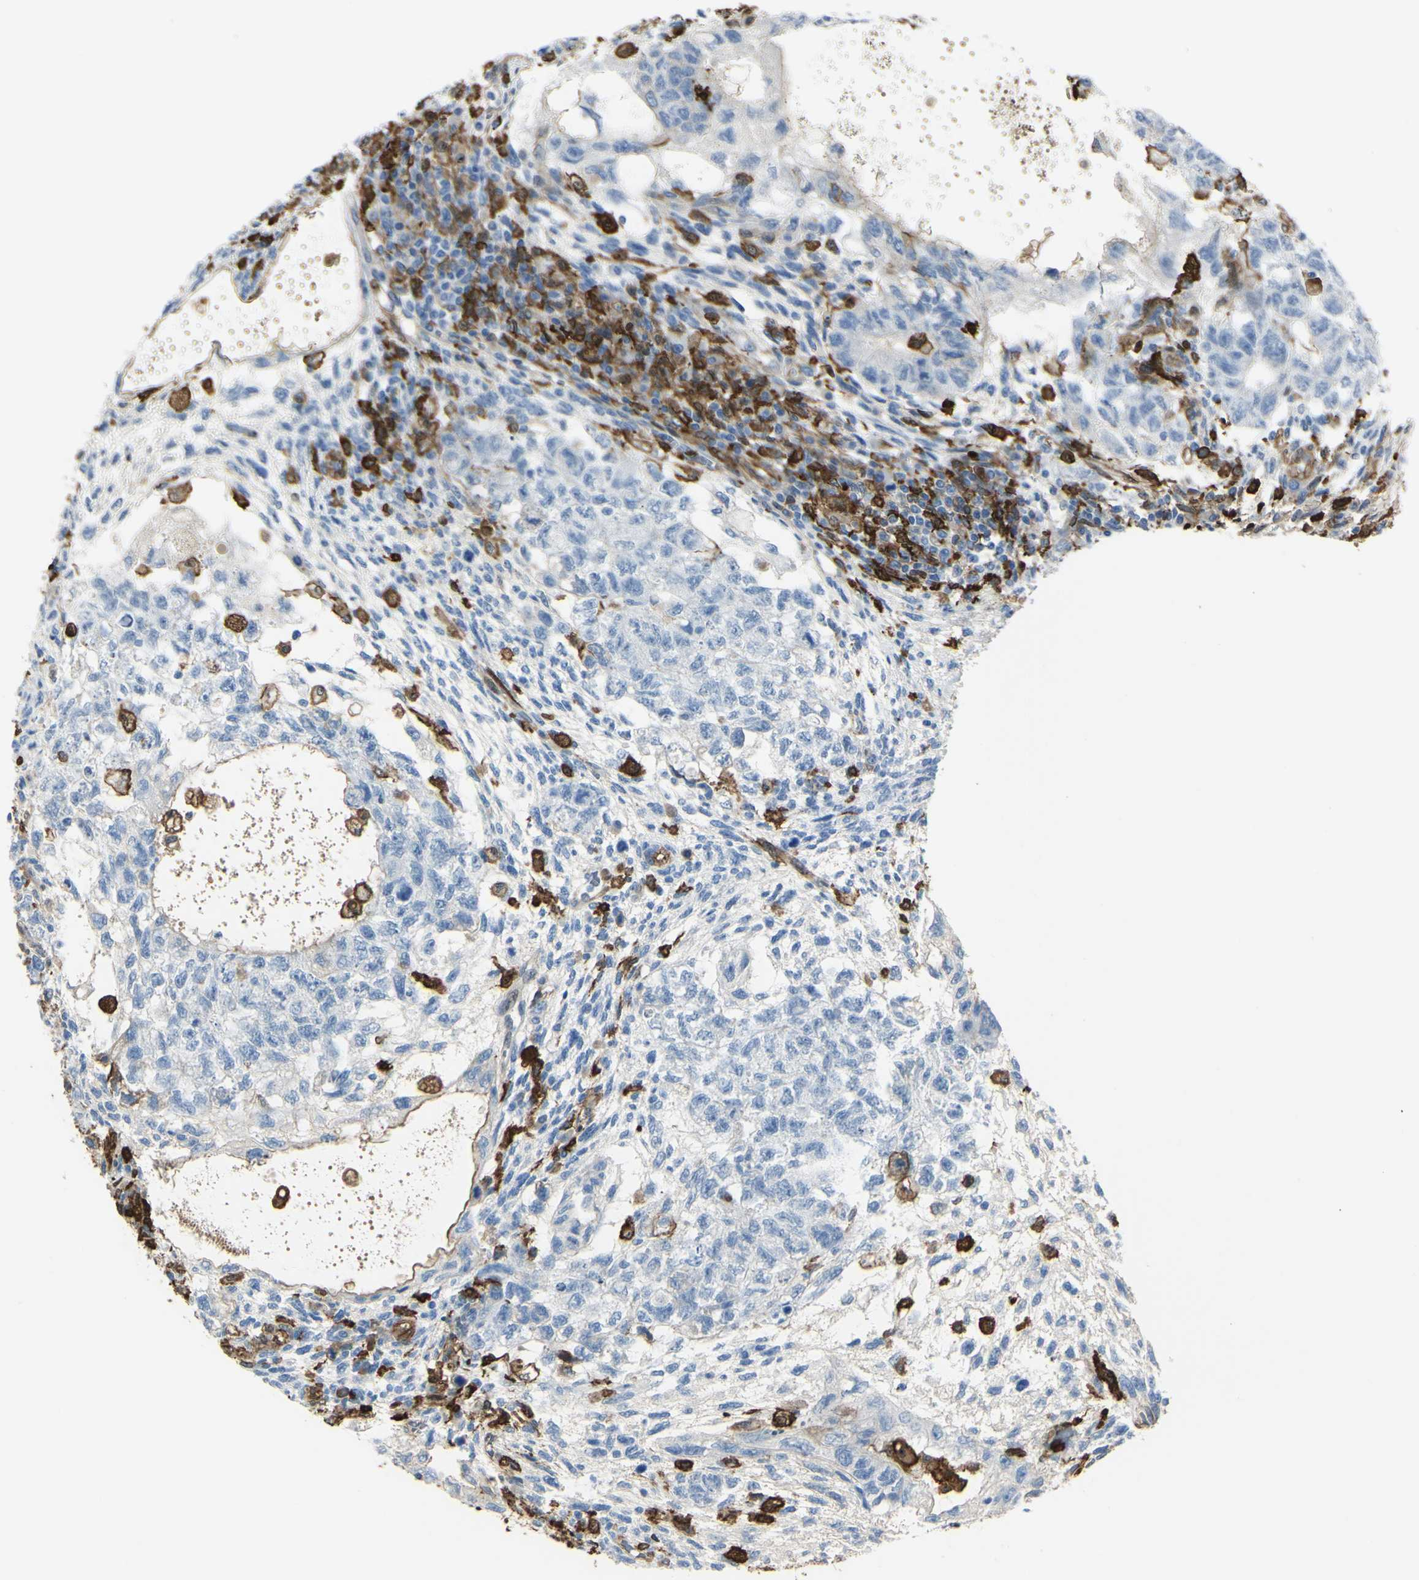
{"staining": {"intensity": "negative", "quantity": "none", "location": "none"}, "tissue": "testis cancer", "cell_type": "Tumor cells", "image_type": "cancer", "snomed": [{"axis": "morphology", "description": "Normal tissue, NOS"}, {"axis": "morphology", "description": "Carcinoma, Embryonal, NOS"}, {"axis": "topography", "description": "Testis"}], "caption": "DAB immunohistochemical staining of human embryonal carcinoma (testis) displays no significant staining in tumor cells.", "gene": "GSN", "patient": {"sex": "male", "age": 36}}